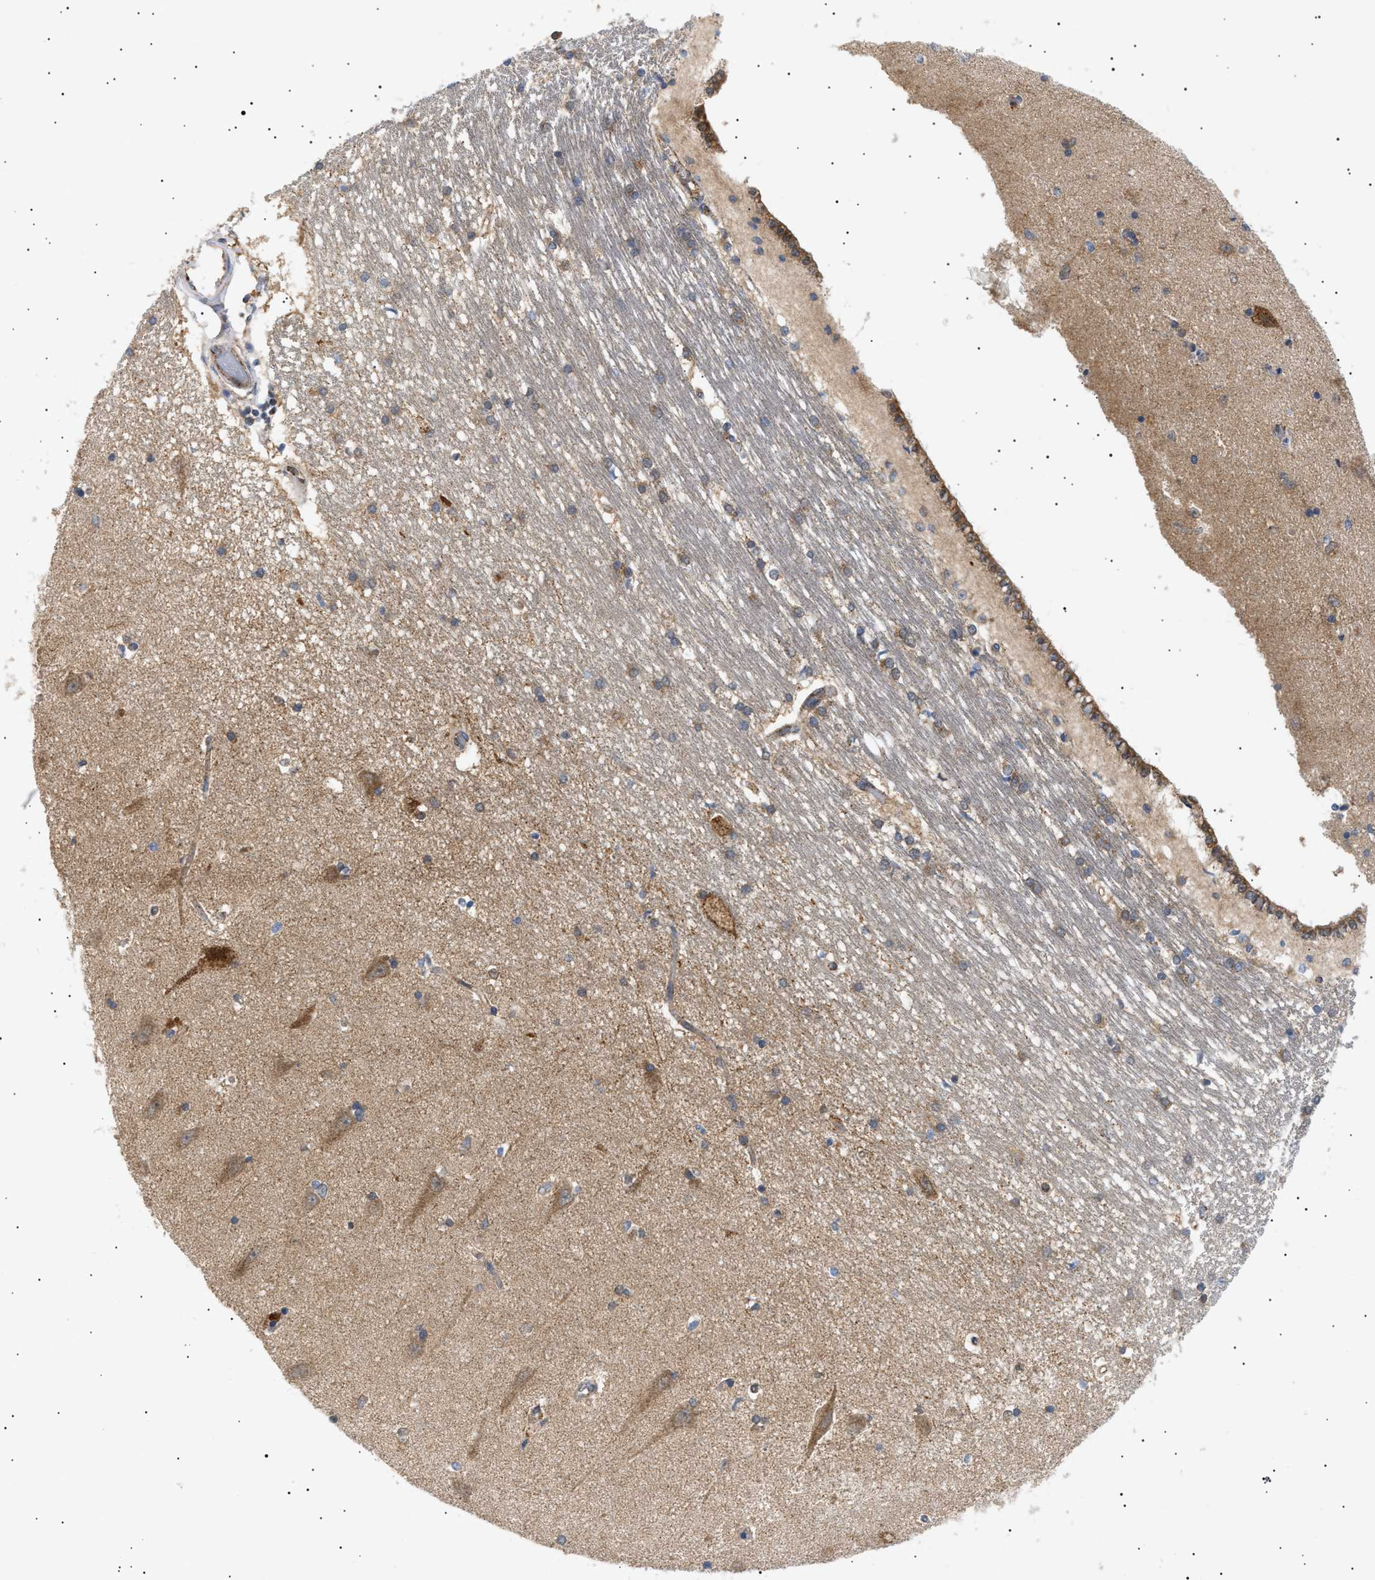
{"staining": {"intensity": "moderate", "quantity": "25%-75%", "location": "cytoplasmic/membranous"}, "tissue": "hippocampus", "cell_type": "Glial cells", "image_type": "normal", "snomed": [{"axis": "morphology", "description": "Normal tissue, NOS"}, {"axis": "topography", "description": "Hippocampus"}], "caption": "A brown stain shows moderate cytoplasmic/membranous positivity of a protein in glial cells of unremarkable human hippocampus.", "gene": "SIRT5", "patient": {"sex": "male", "age": 45}}